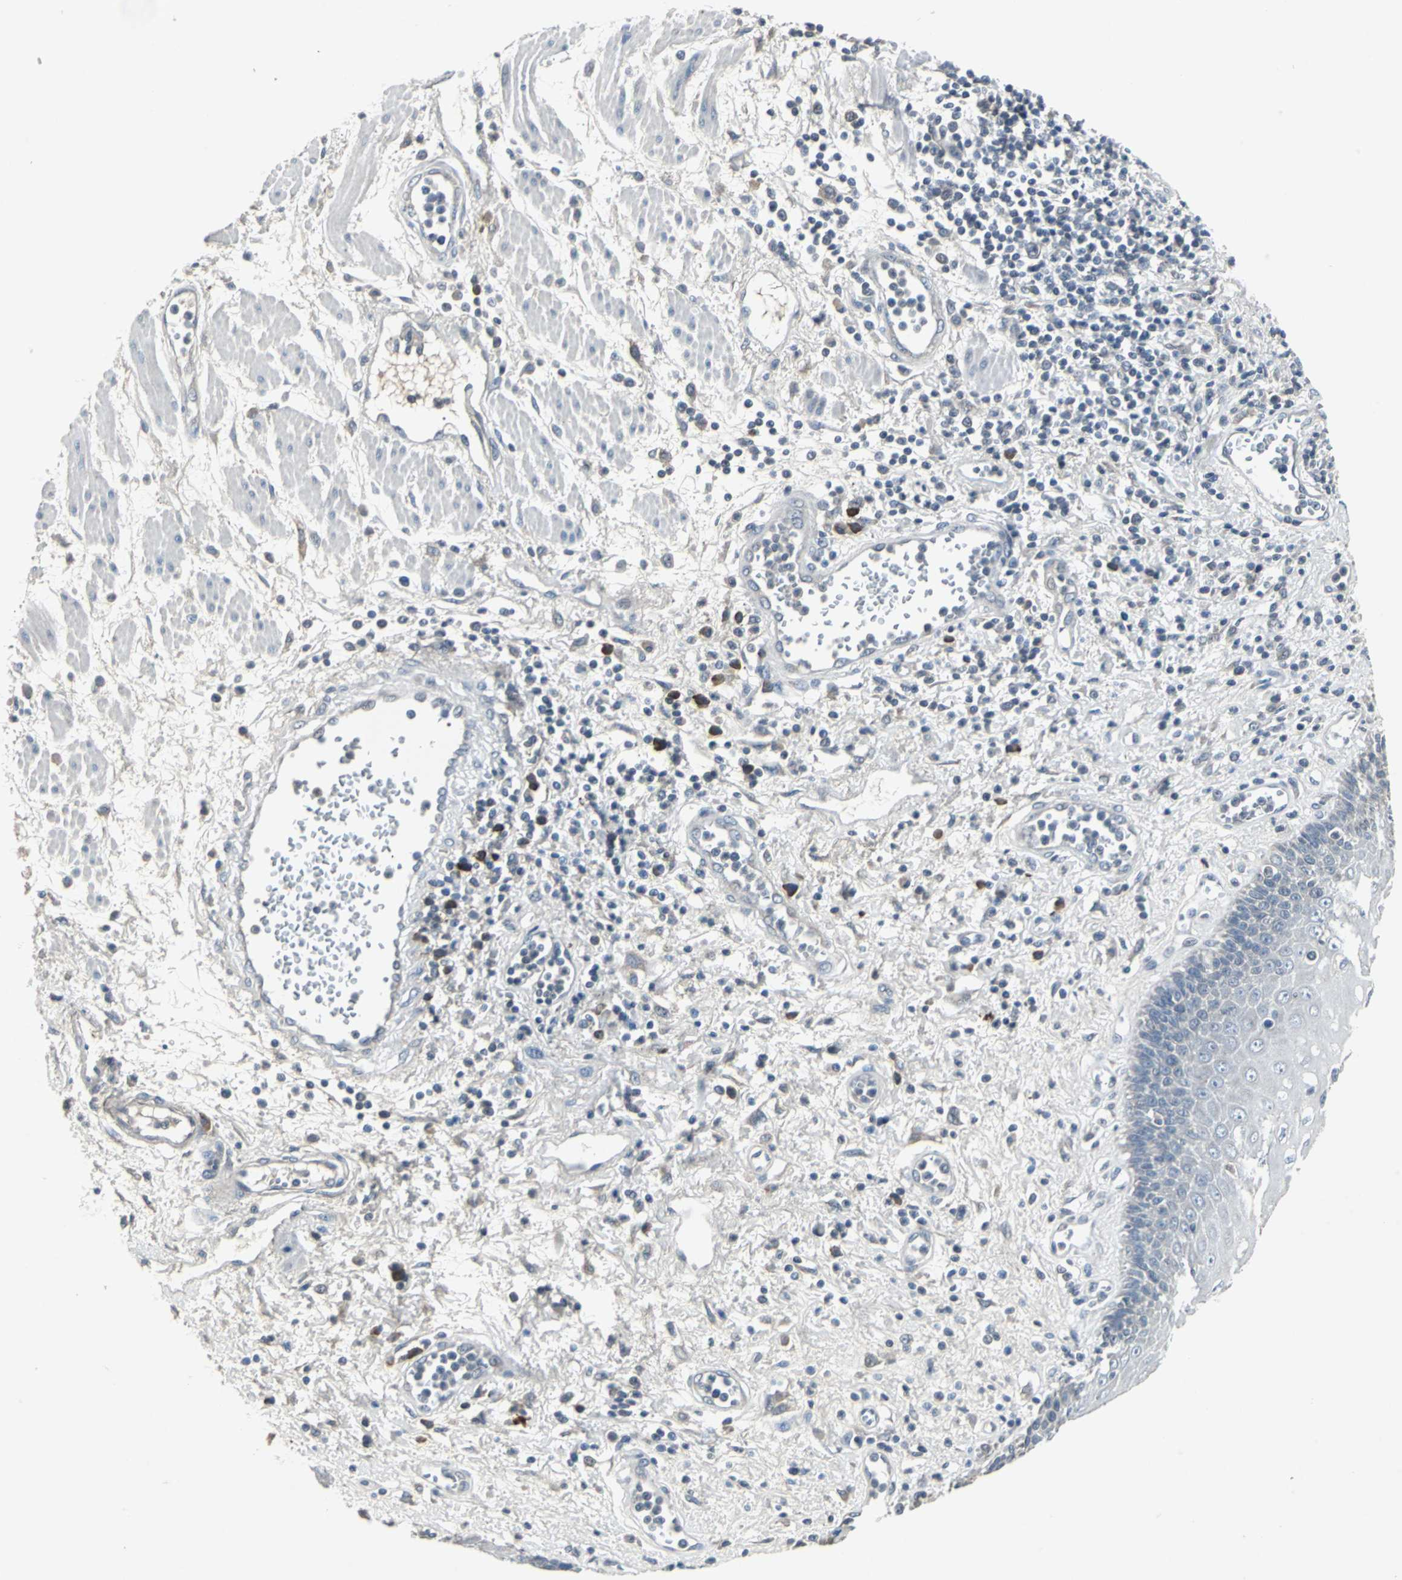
{"staining": {"intensity": "negative", "quantity": "none", "location": "none"}, "tissue": "esophagus", "cell_type": "Squamous epithelial cells", "image_type": "normal", "snomed": [{"axis": "morphology", "description": "Normal tissue, NOS"}, {"axis": "morphology", "description": "Squamous cell carcinoma, NOS"}, {"axis": "topography", "description": "Esophagus"}], "caption": "Micrograph shows no protein positivity in squamous epithelial cells of unremarkable esophagus.", "gene": "SLC2A13", "patient": {"sex": "male", "age": 65}}